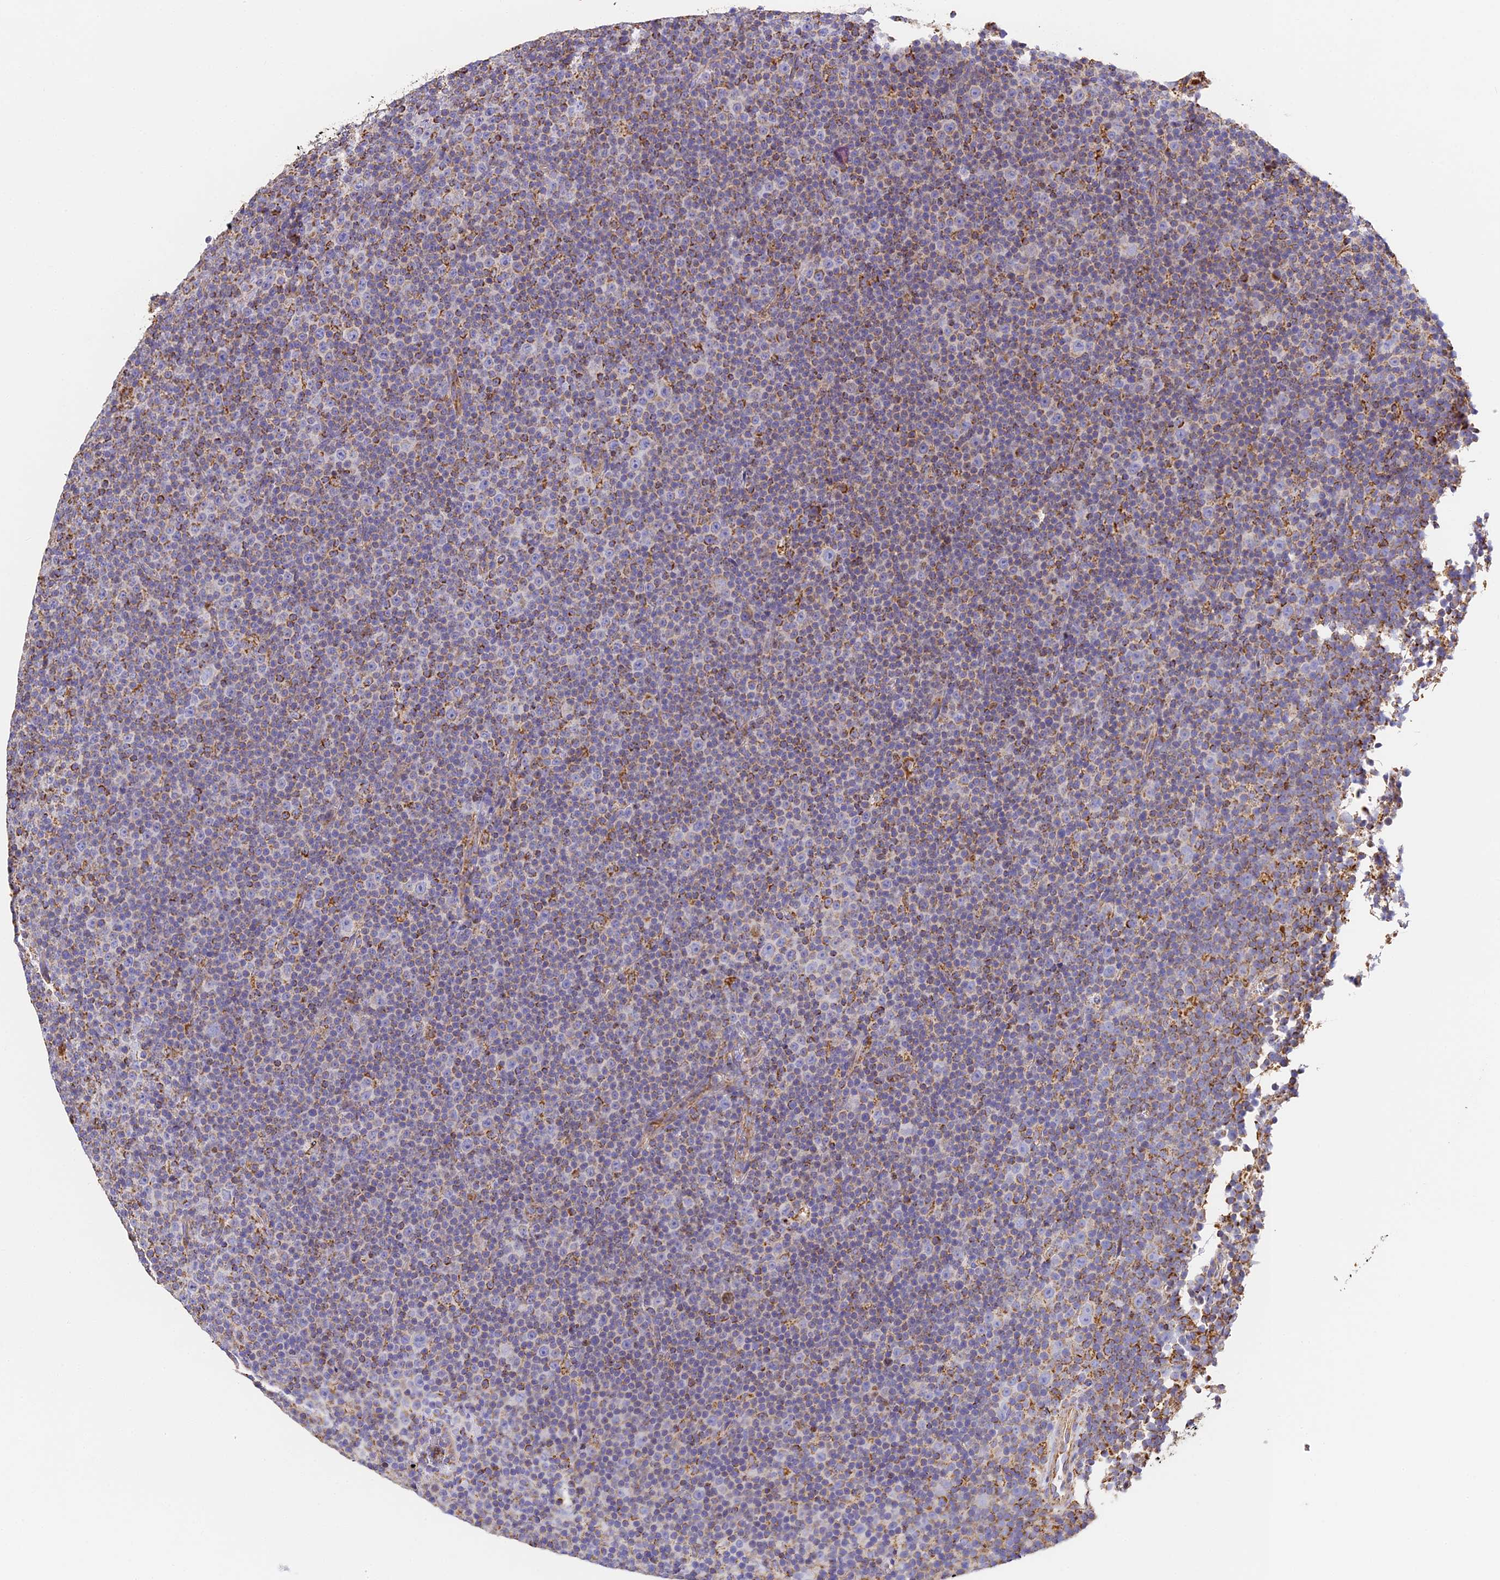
{"staining": {"intensity": "moderate", "quantity": "<25%", "location": "cytoplasmic/membranous"}, "tissue": "lymphoma", "cell_type": "Tumor cells", "image_type": "cancer", "snomed": [{"axis": "morphology", "description": "Malignant lymphoma, non-Hodgkin's type, Low grade"}, {"axis": "topography", "description": "Lymph node"}], "caption": "The micrograph reveals staining of lymphoma, revealing moderate cytoplasmic/membranous protein positivity (brown color) within tumor cells. The protein of interest is stained brown, and the nuclei are stained in blue (DAB (3,3'-diaminobenzidine) IHC with brightfield microscopy, high magnification).", "gene": "COX6C", "patient": {"sex": "female", "age": 67}}